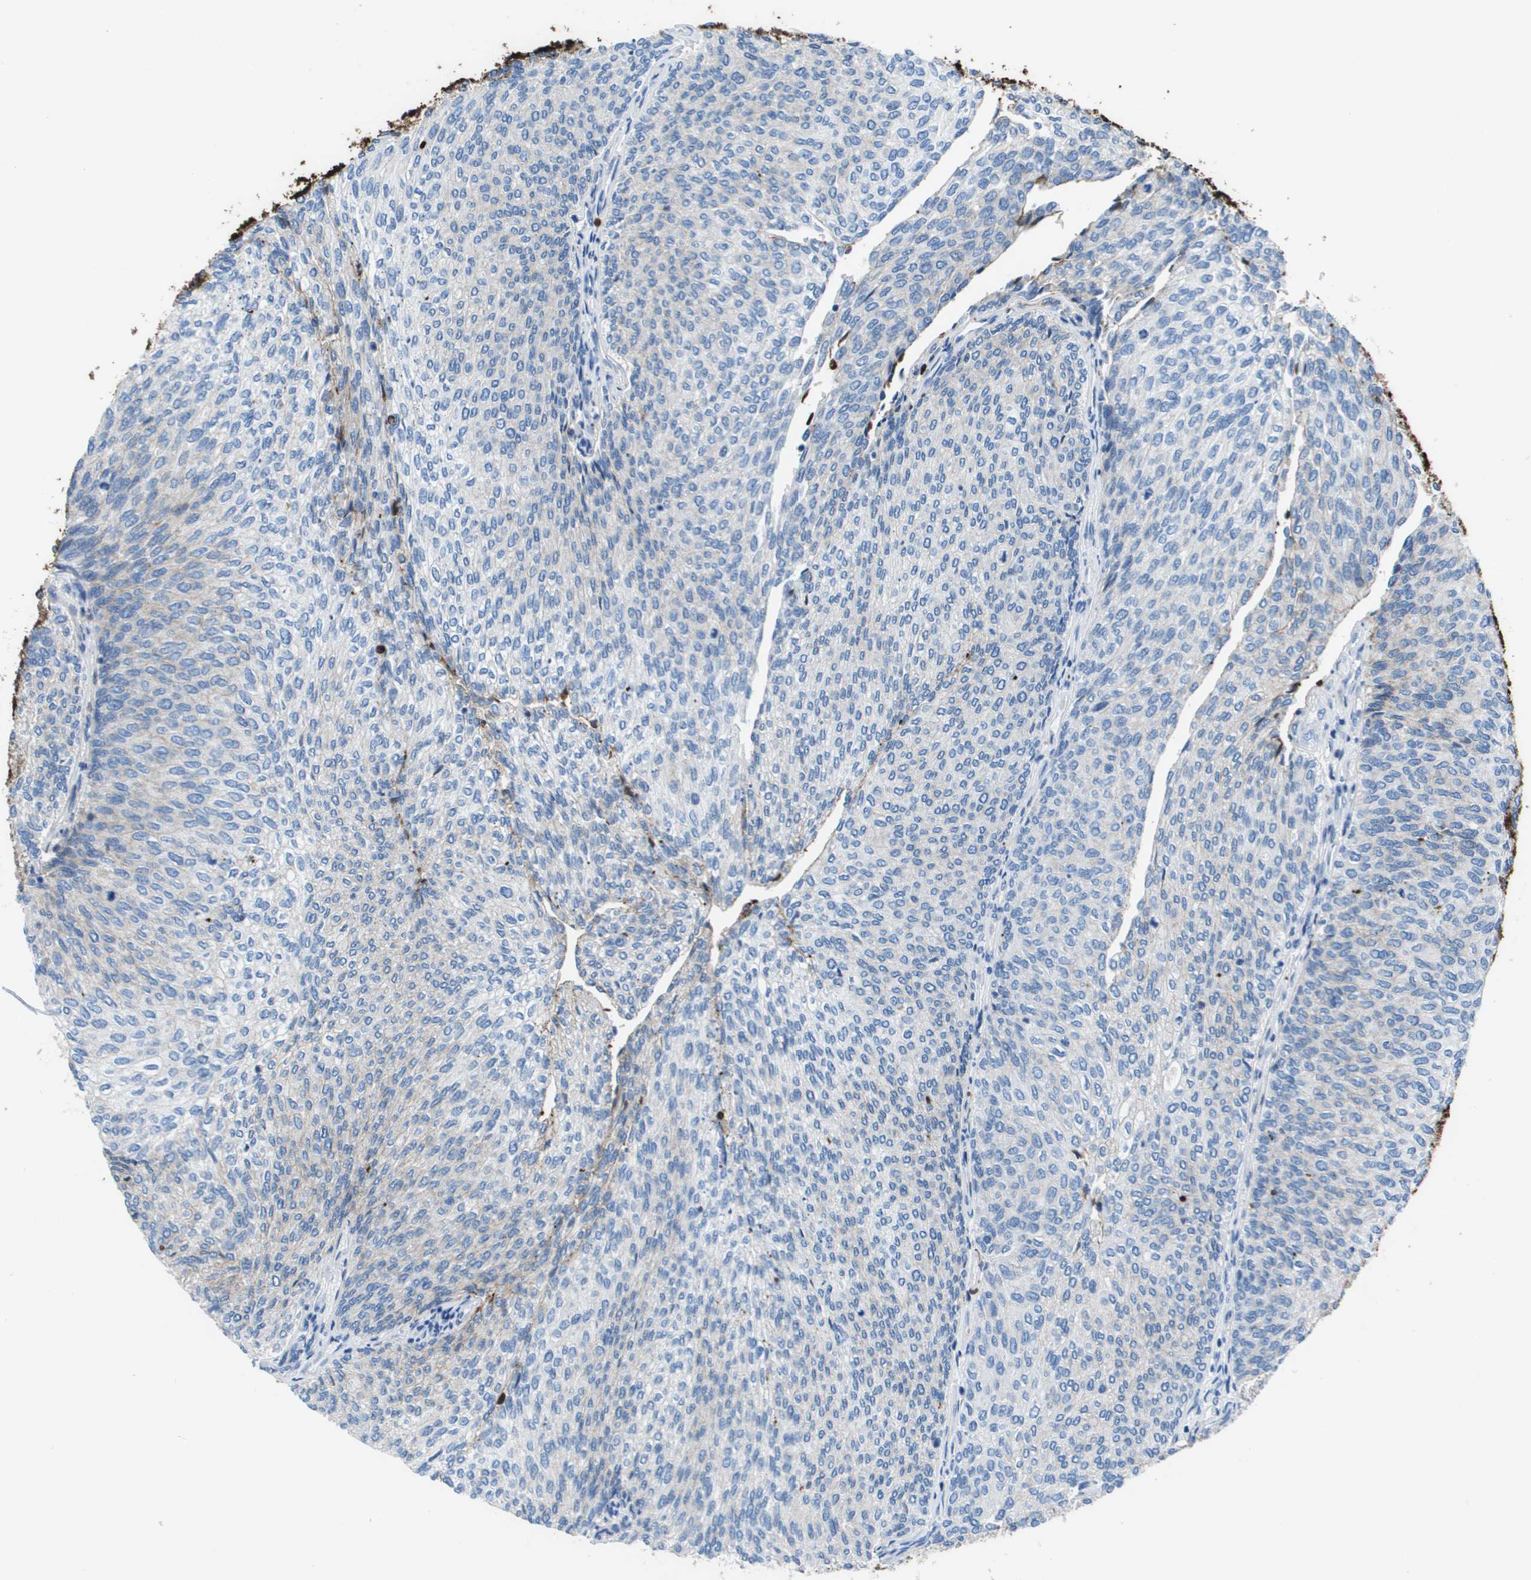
{"staining": {"intensity": "negative", "quantity": "none", "location": "none"}, "tissue": "urothelial cancer", "cell_type": "Tumor cells", "image_type": "cancer", "snomed": [{"axis": "morphology", "description": "Urothelial carcinoma, Low grade"}, {"axis": "topography", "description": "Urinary bladder"}], "caption": "An image of human urothelial cancer is negative for staining in tumor cells. The staining was performed using DAB to visualize the protein expression in brown, while the nuclei were stained in blue with hematoxylin (Magnification: 20x).", "gene": "VTN", "patient": {"sex": "female", "age": 79}}